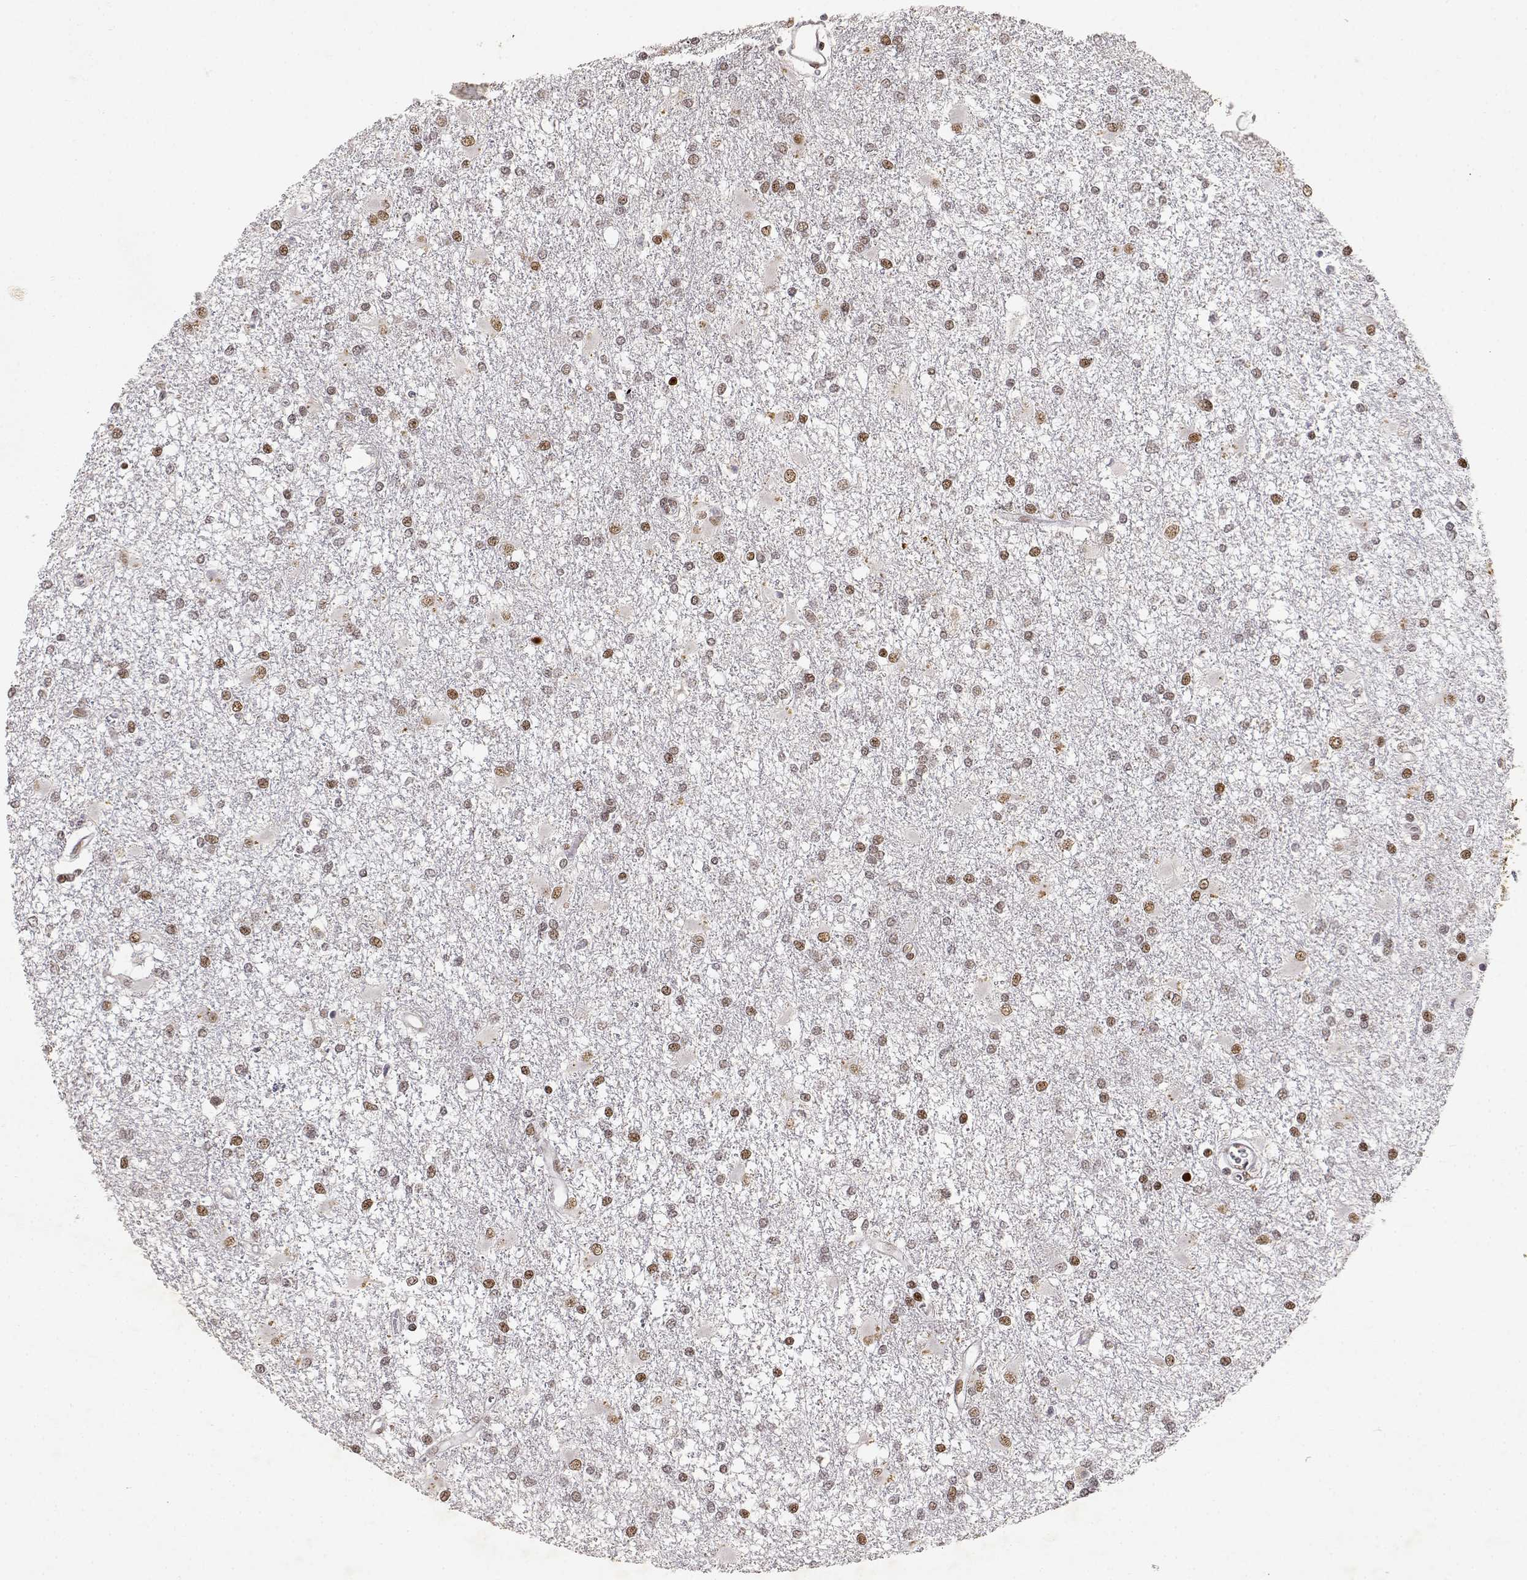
{"staining": {"intensity": "weak", "quantity": "25%-75%", "location": "nuclear"}, "tissue": "glioma", "cell_type": "Tumor cells", "image_type": "cancer", "snomed": [{"axis": "morphology", "description": "Glioma, malignant, High grade"}, {"axis": "topography", "description": "Cerebral cortex"}], "caption": "Protein staining exhibits weak nuclear staining in approximately 25%-75% of tumor cells in glioma. The staining is performed using DAB (3,3'-diaminobenzidine) brown chromogen to label protein expression. The nuclei are counter-stained blue using hematoxylin.", "gene": "RSF1", "patient": {"sex": "male", "age": 79}}